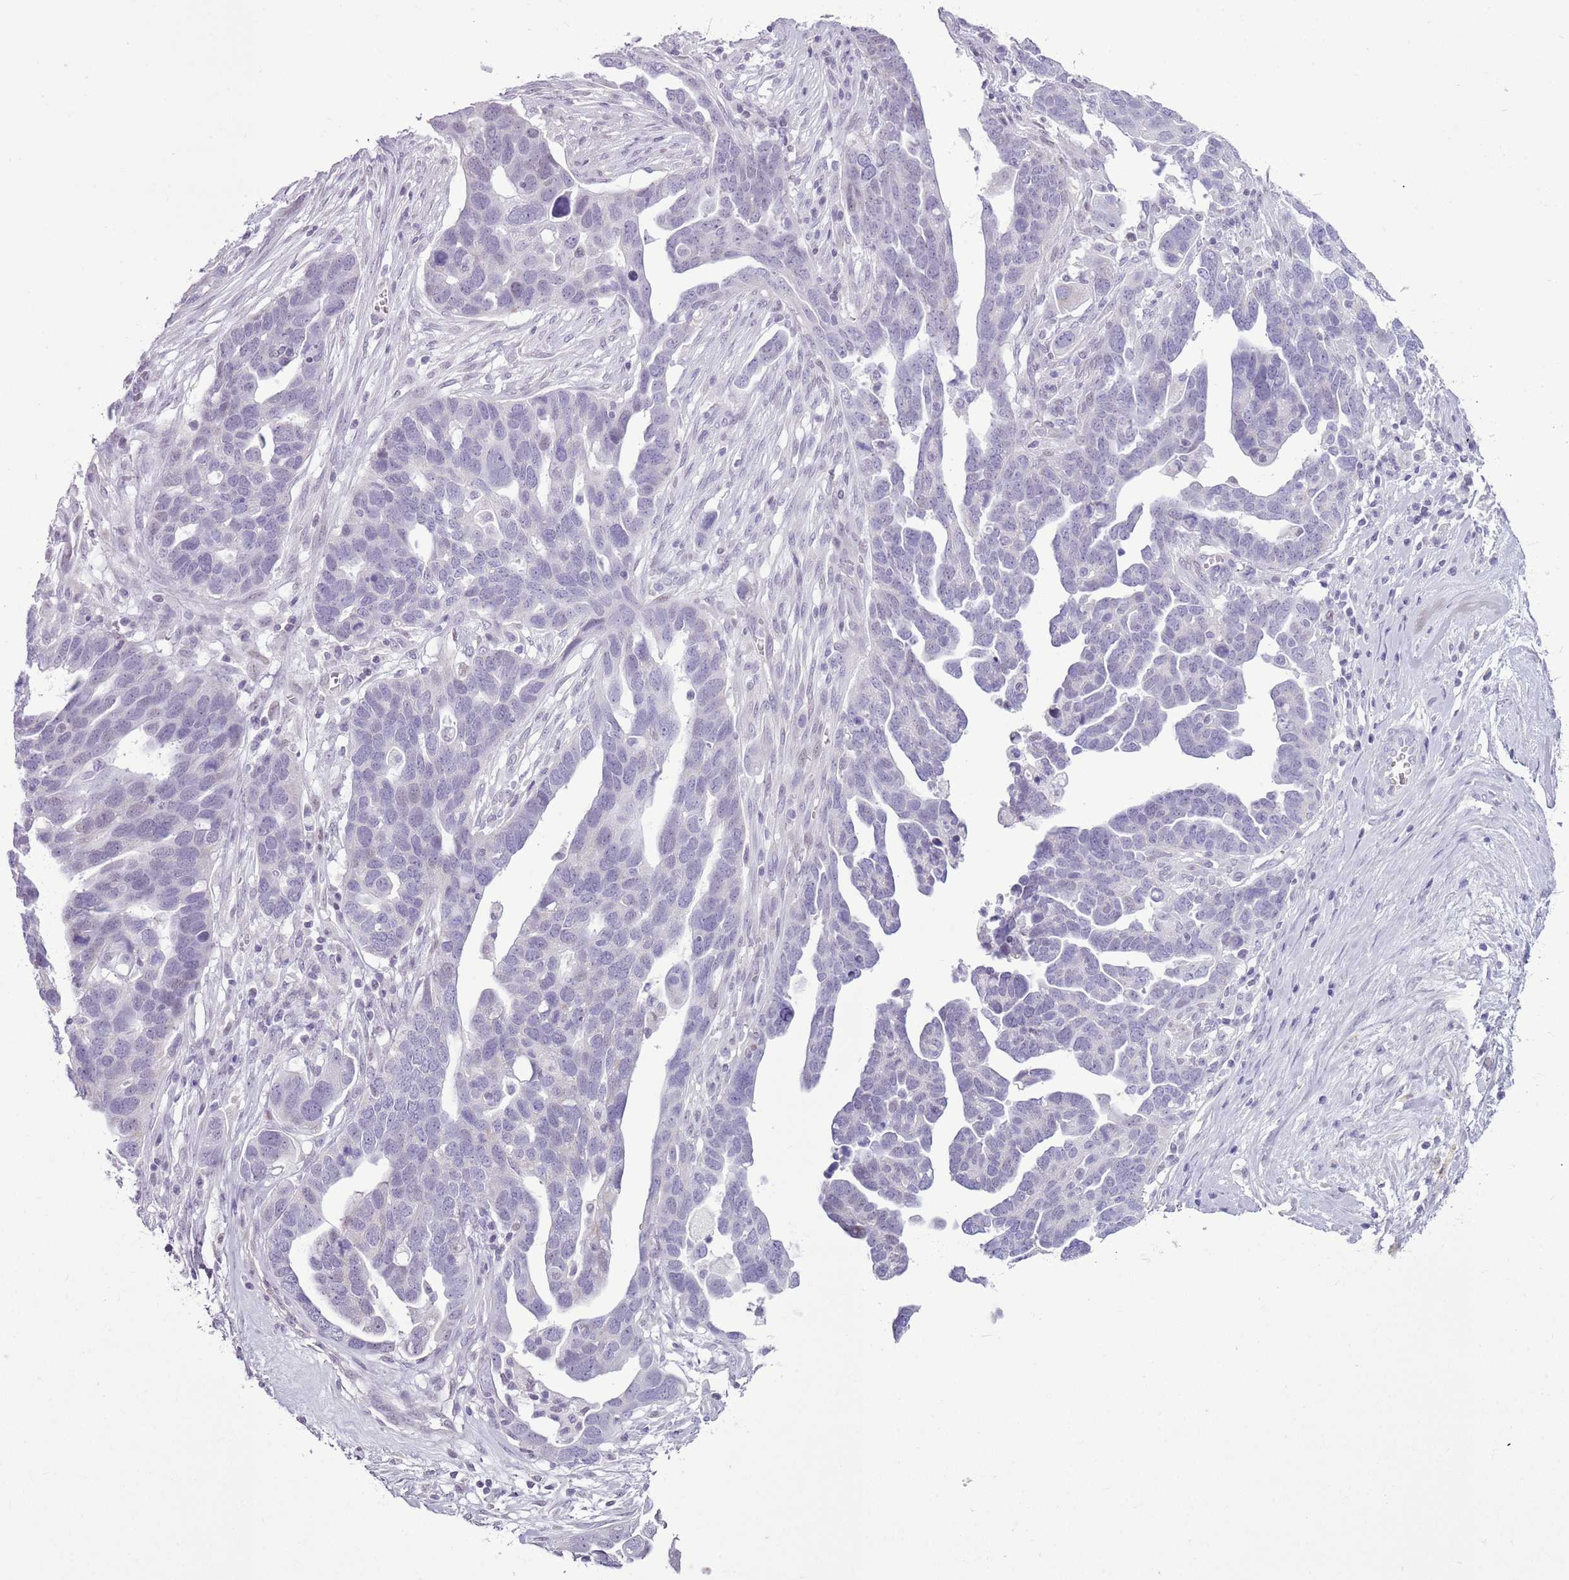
{"staining": {"intensity": "negative", "quantity": "none", "location": "none"}, "tissue": "ovarian cancer", "cell_type": "Tumor cells", "image_type": "cancer", "snomed": [{"axis": "morphology", "description": "Cystadenocarcinoma, serous, NOS"}, {"axis": "topography", "description": "Ovary"}], "caption": "This micrograph is of ovarian cancer (serous cystadenocarcinoma) stained with IHC to label a protein in brown with the nuclei are counter-stained blue. There is no expression in tumor cells.", "gene": "RPL3L", "patient": {"sex": "female", "age": 54}}